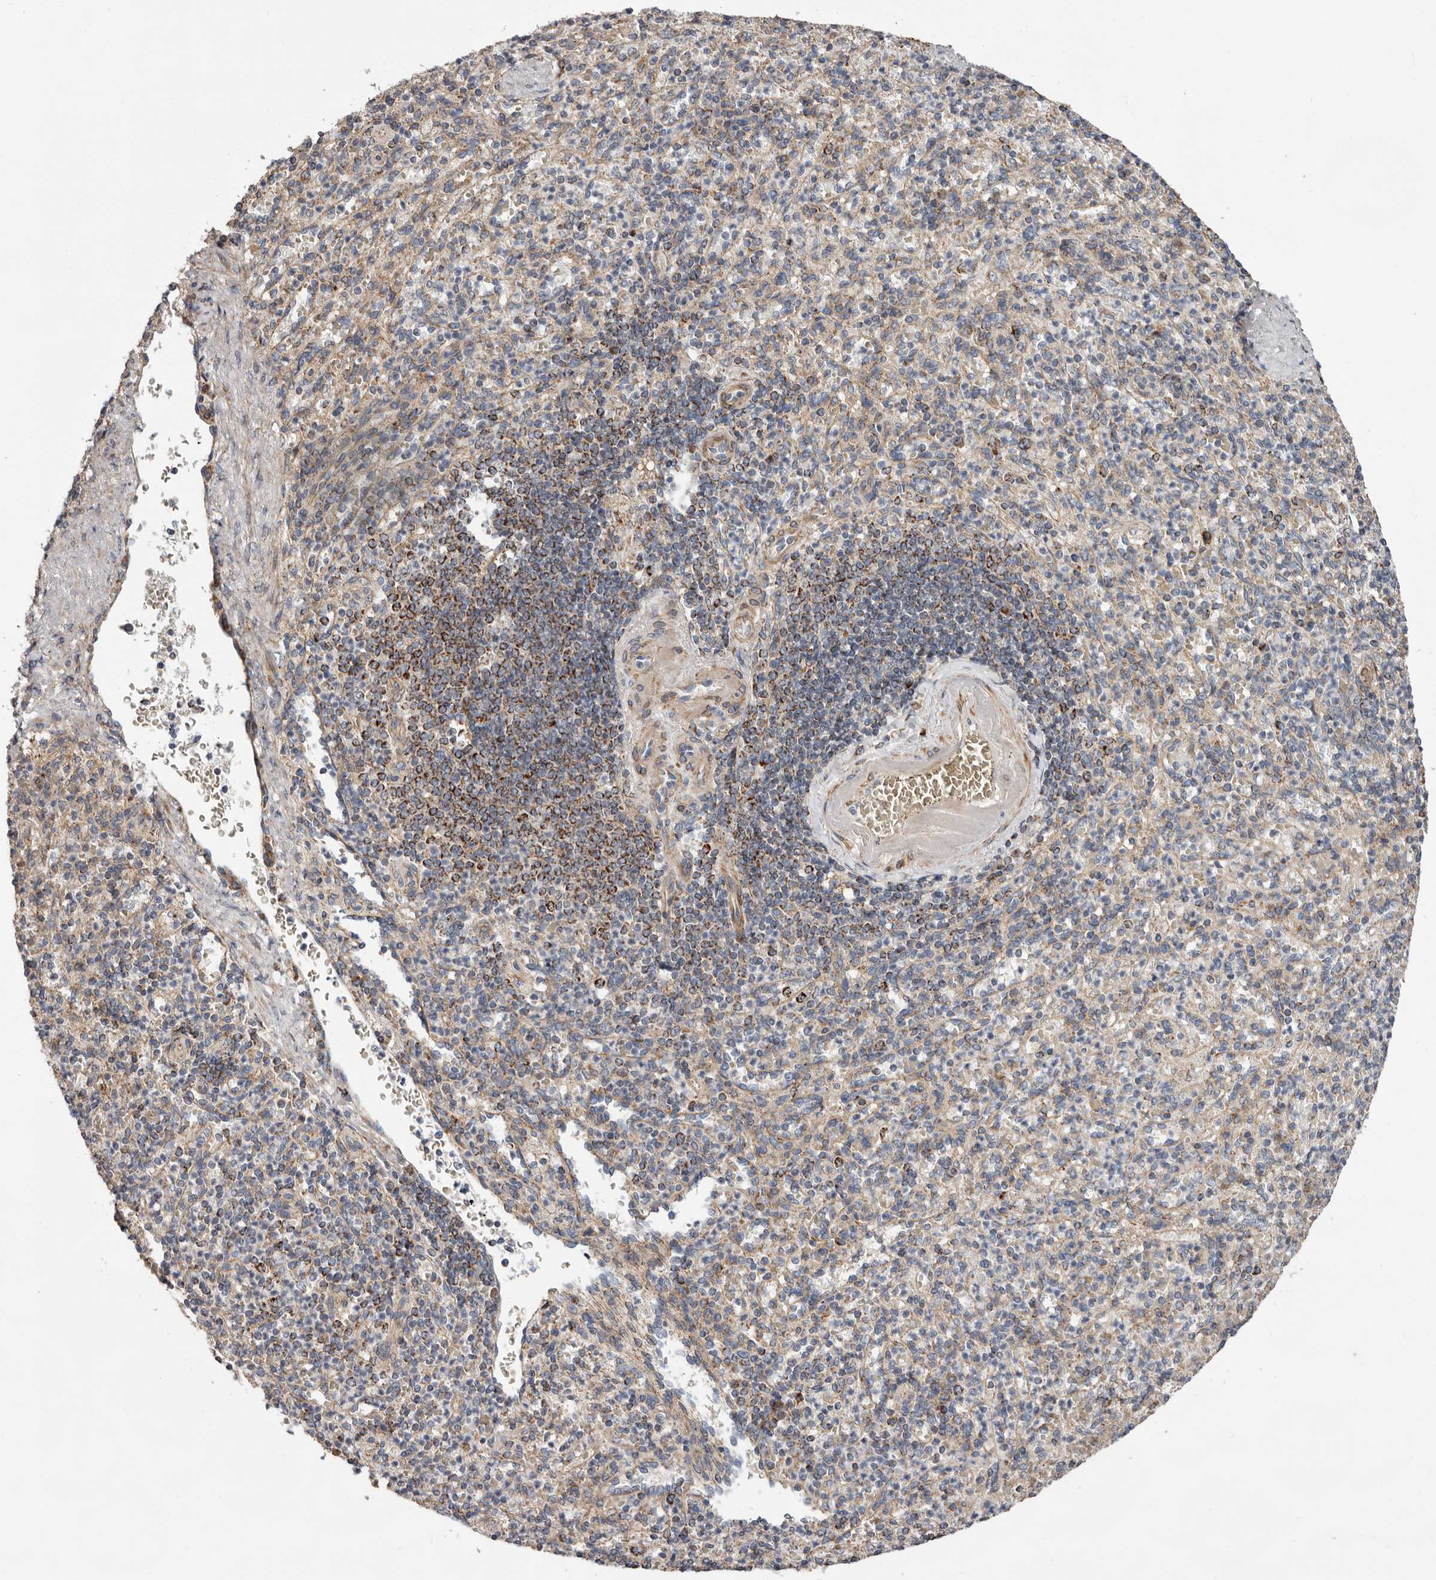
{"staining": {"intensity": "negative", "quantity": "none", "location": "none"}, "tissue": "spleen", "cell_type": "Cells in red pulp", "image_type": "normal", "snomed": [{"axis": "morphology", "description": "Normal tissue, NOS"}, {"axis": "topography", "description": "Spleen"}], "caption": "Protein analysis of benign spleen displays no significant staining in cells in red pulp.", "gene": "PROKR1", "patient": {"sex": "female", "age": 74}}